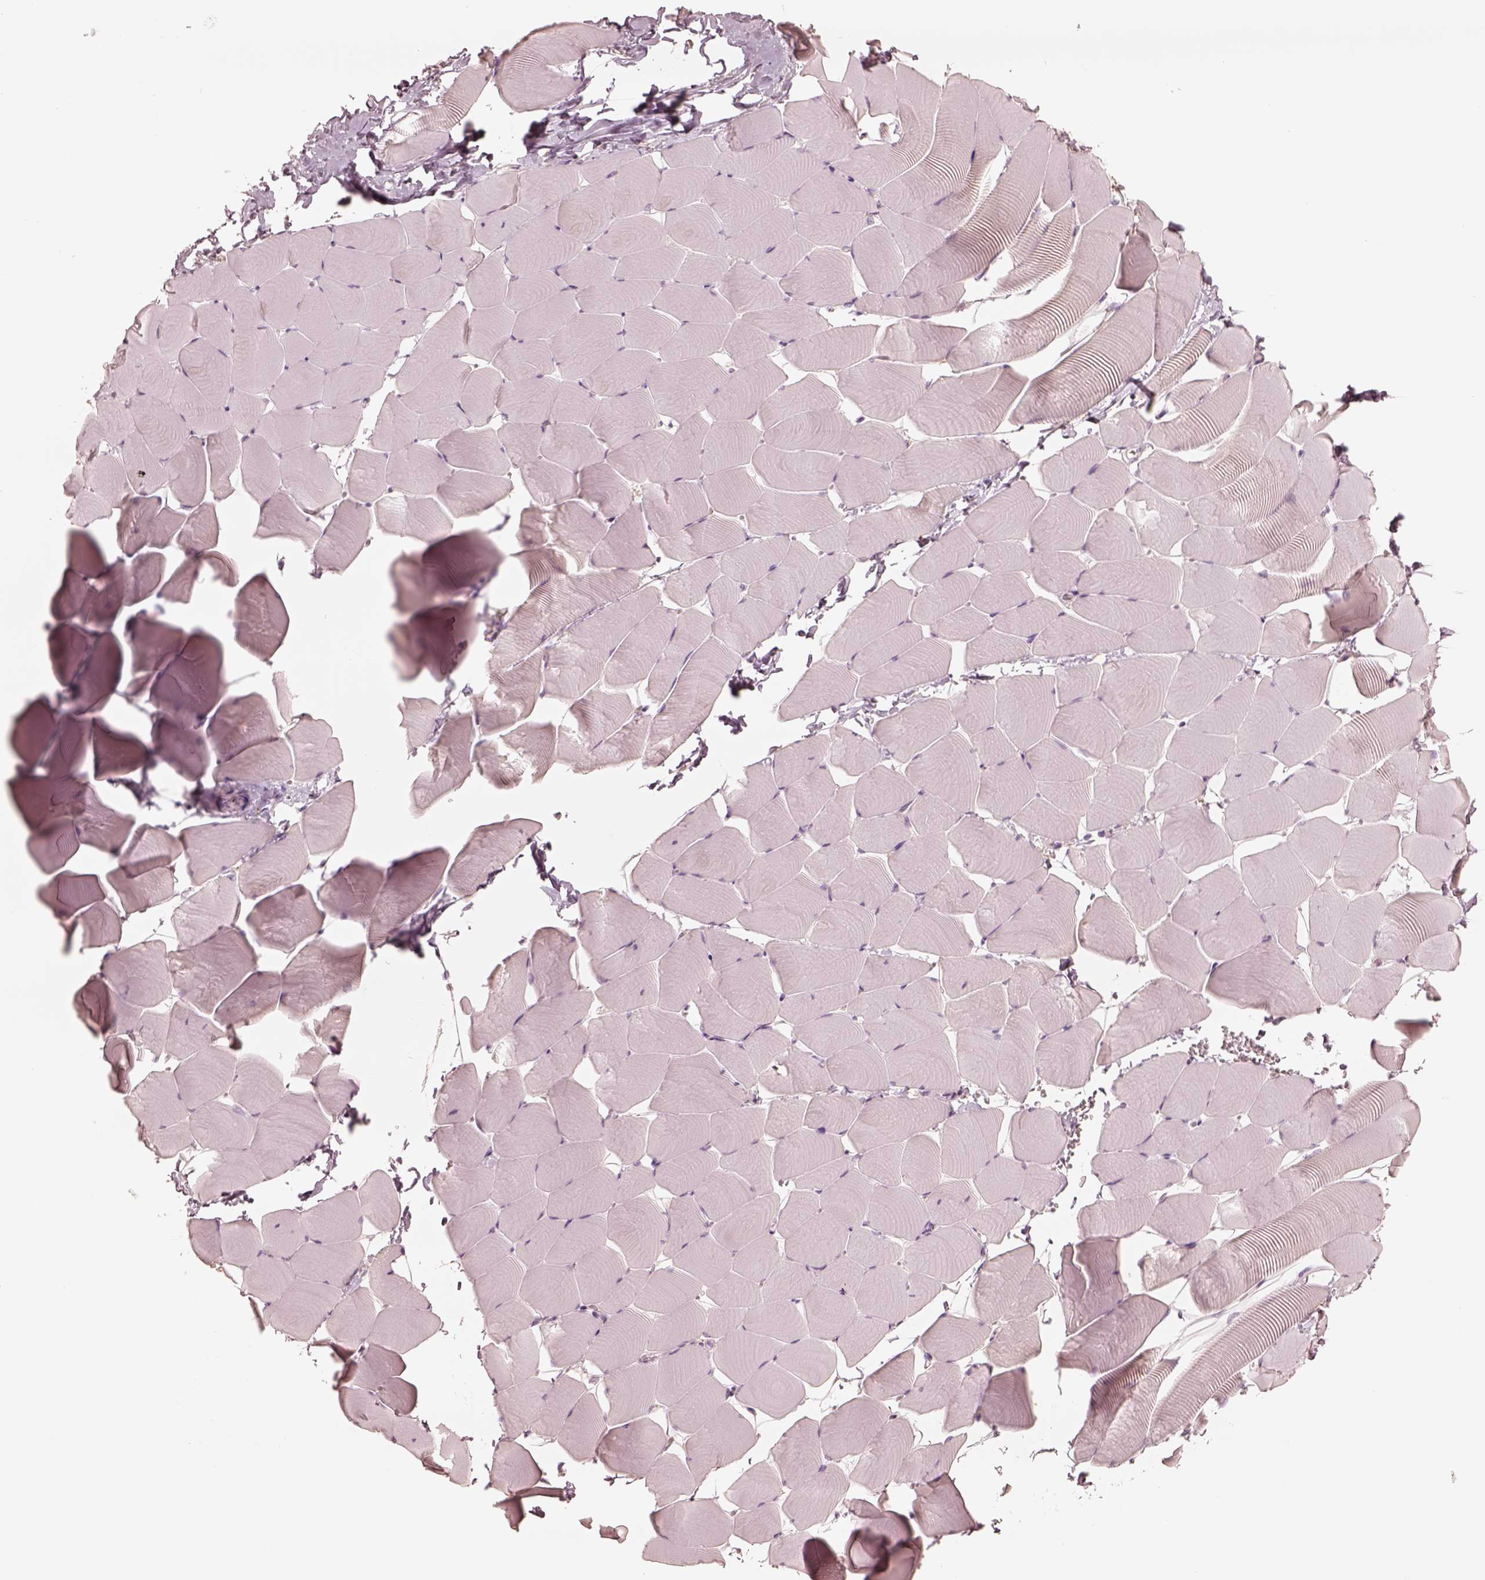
{"staining": {"intensity": "negative", "quantity": "none", "location": "none"}, "tissue": "skeletal muscle", "cell_type": "Myocytes", "image_type": "normal", "snomed": [{"axis": "morphology", "description": "Normal tissue, NOS"}, {"axis": "topography", "description": "Skeletal muscle"}], "caption": "Skeletal muscle stained for a protein using immunohistochemistry displays no positivity myocytes.", "gene": "DNAAF9", "patient": {"sex": "male", "age": 25}}